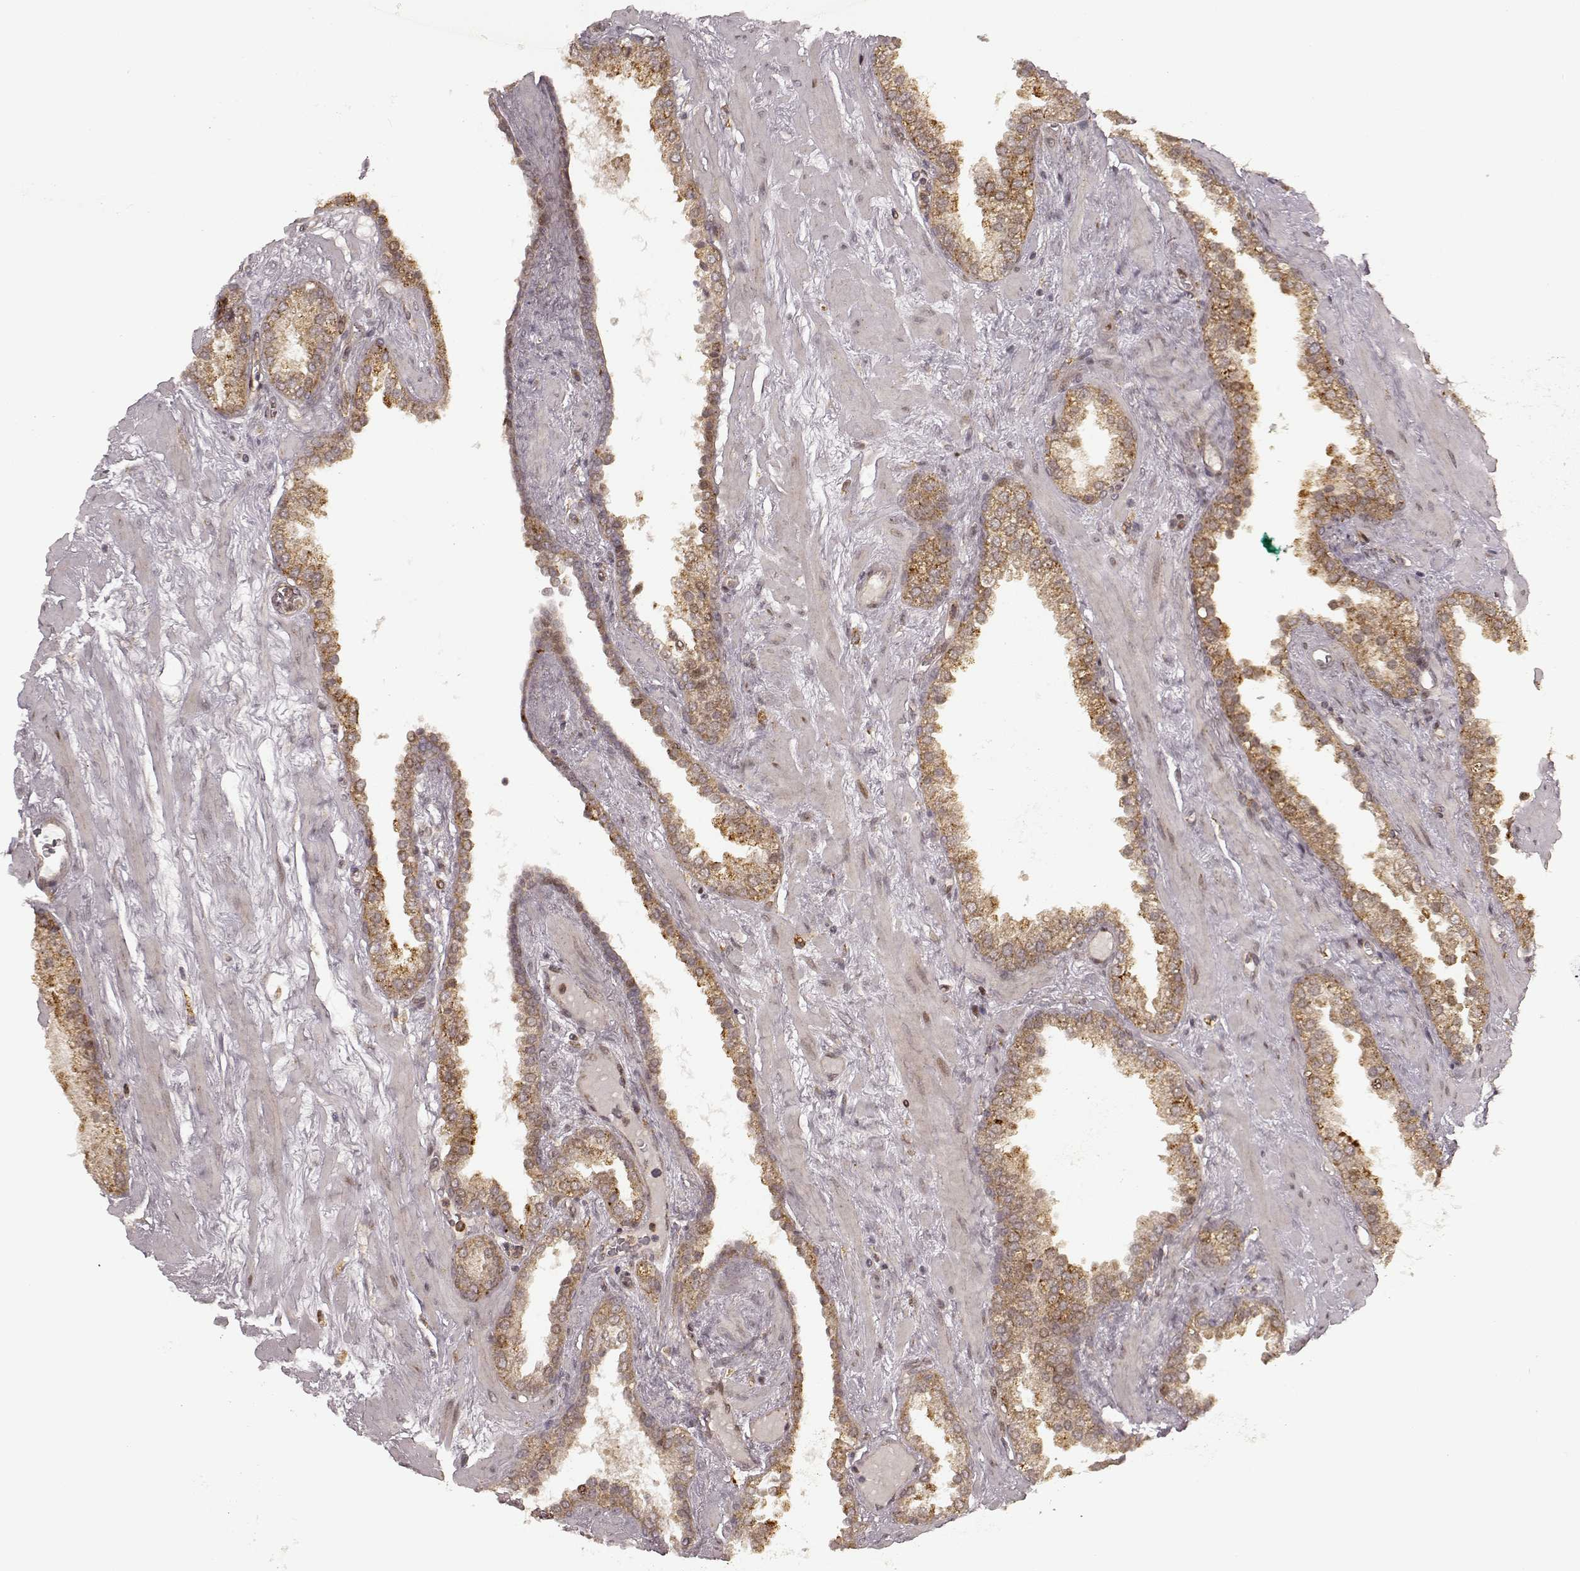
{"staining": {"intensity": "moderate", "quantity": ">75%", "location": "cytoplasmic/membranous"}, "tissue": "prostate cancer", "cell_type": "Tumor cells", "image_type": "cancer", "snomed": [{"axis": "morphology", "description": "Adenocarcinoma, Low grade"}, {"axis": "topography", "description": "Prostate"}], "caption": "Immunohistochemistry (IHC) image of prostate cancer (adenocarcinoma (low-grade)) stained for a protein (brown), which demonstrates medium levels of moderate cytoplasmic/membranous staining in approximately >75% of tumor cells.", "gene": "SLC12A9", "patient": {"sex": "male", "age": 62}}